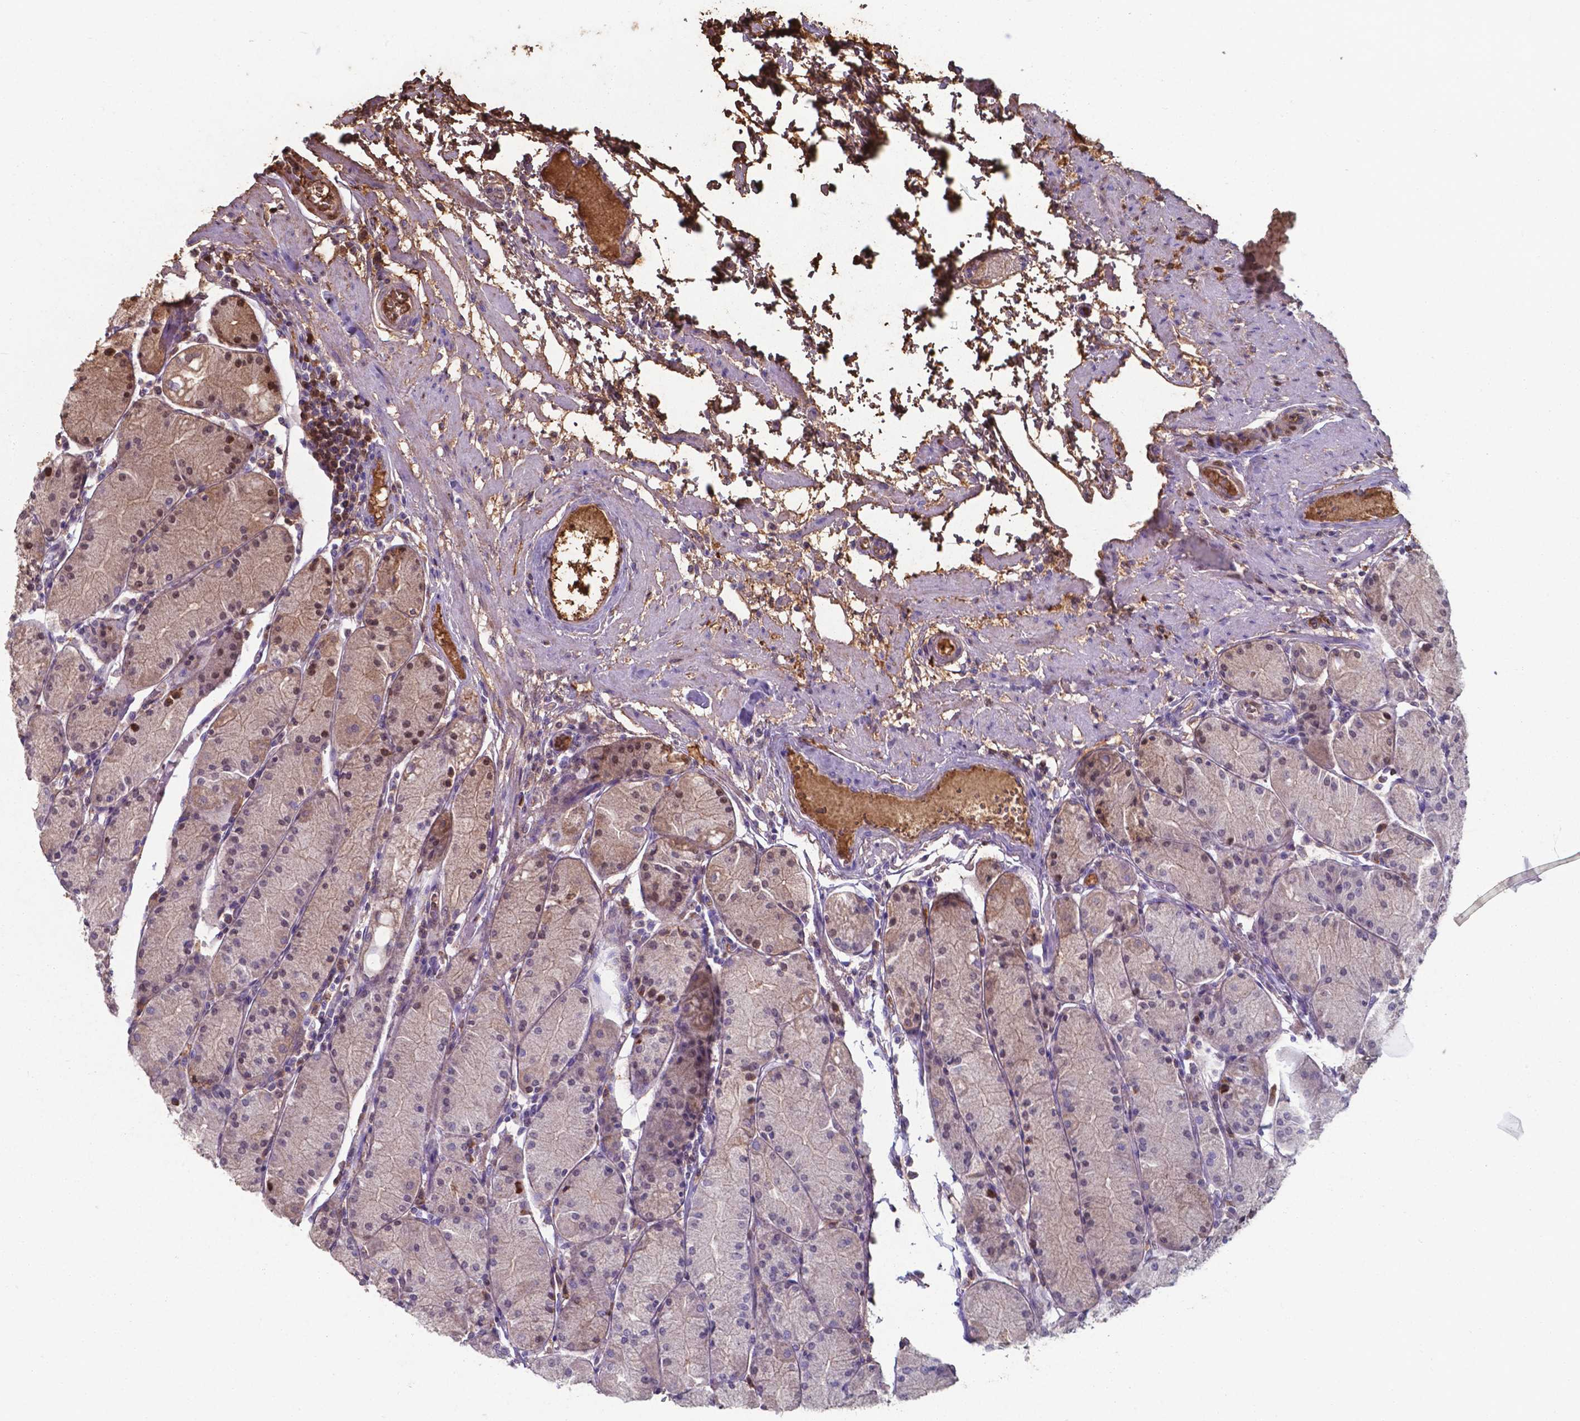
{"staining": {"intensity": "moderate", "quantity": "25%-75%", "location": "cytoplasmic/membranous,nuclear"}, "tissue": "stomach", "cell_type": "Glandular cells", "image_type": "normal", "snomed": [{"axis": "morphology", "description": "Normal tissue, NOS"}, {"axis": "topography", "description": "Stomach, upper"}], "caption": "A medium amount of moderate cytoplasmic/membranous,nuclear positivity is seen in approximately 25%-75% of glandular cells in normal stomach. (brown staining indicates protein expression, while blue staining denotes nuclei).", "gene": "SERPINA1", "patient": {"sex": "male", "age": 69}}